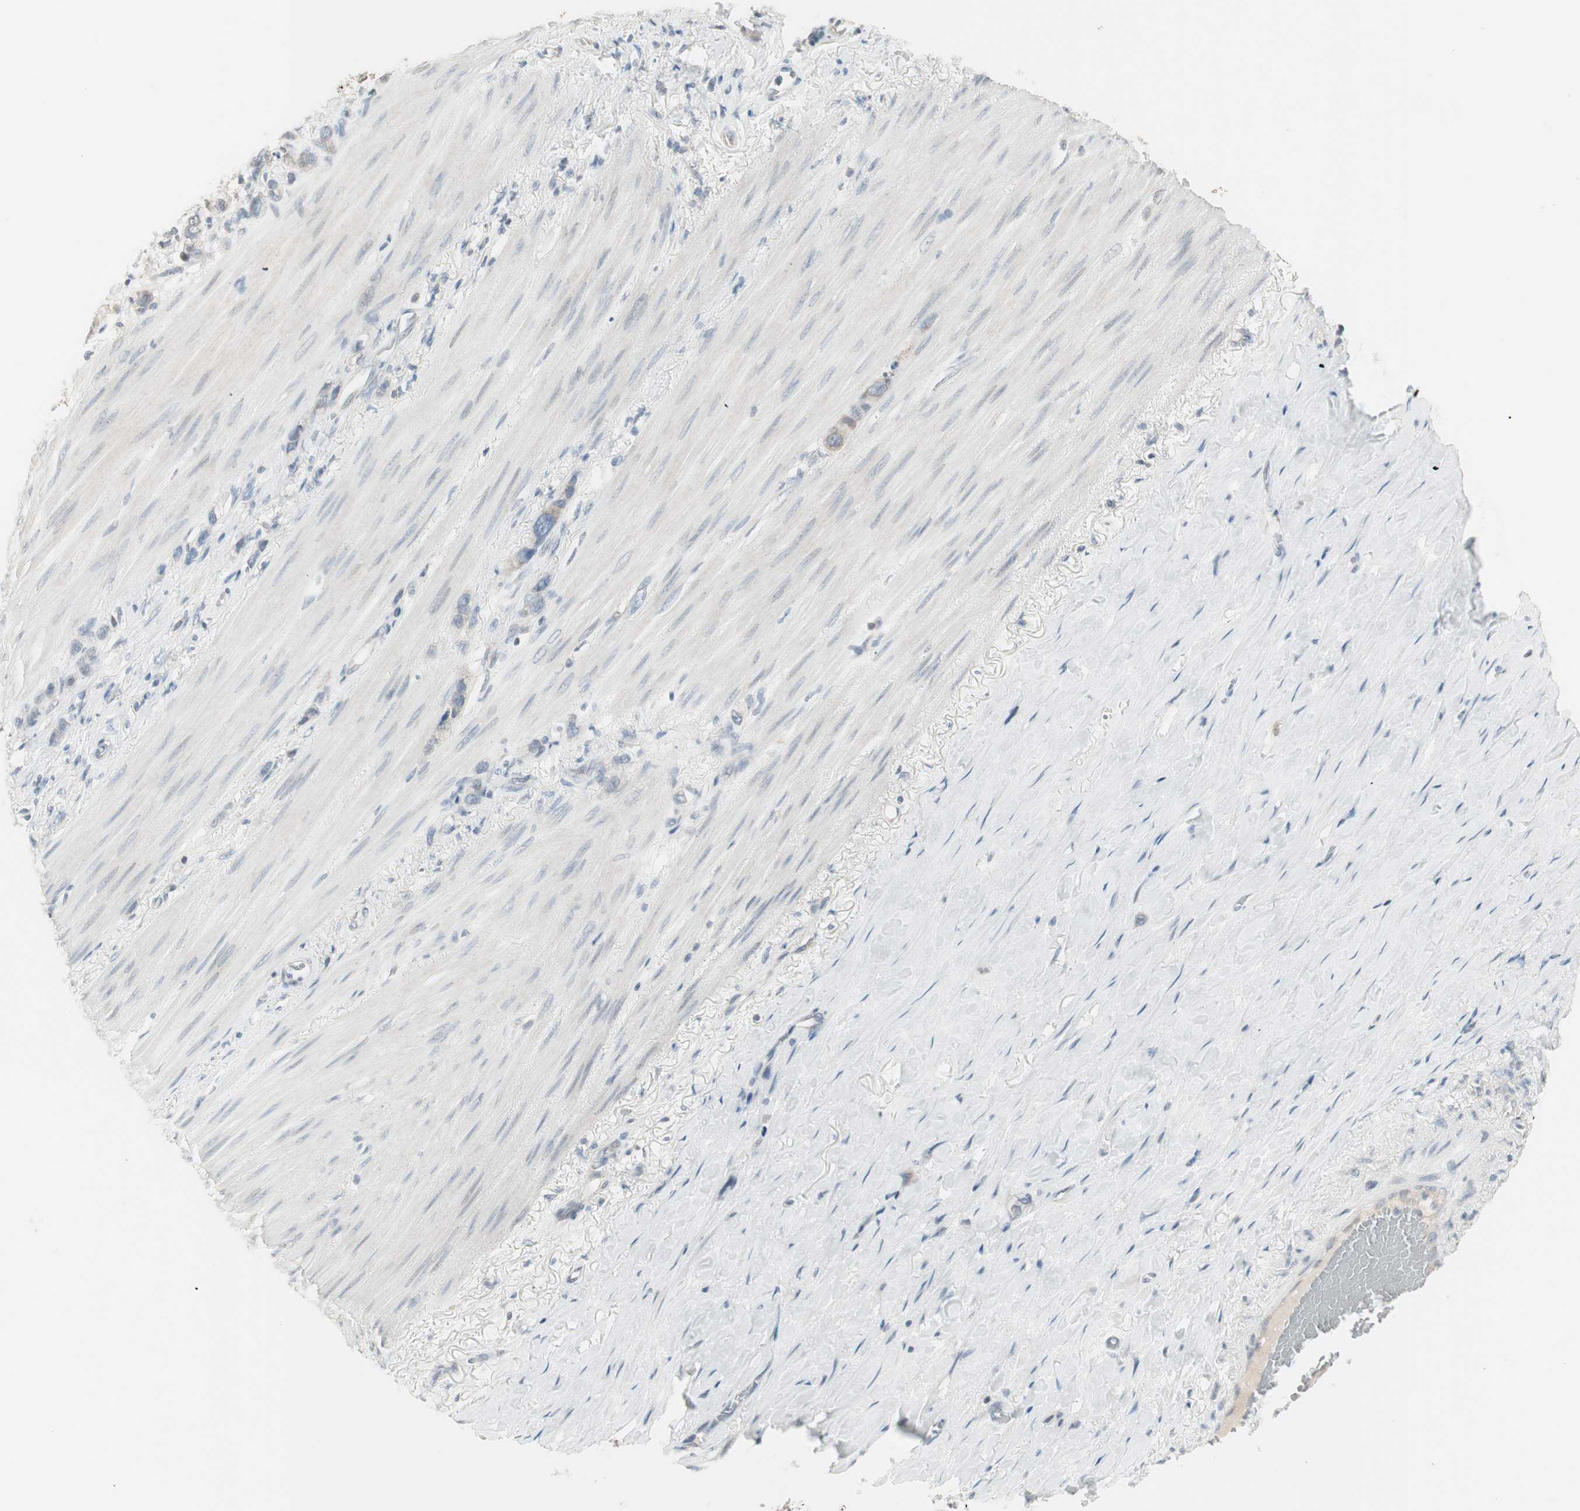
{"staining": {"intensity": "negative", "quantity": "none", "location": "none"}, "tissue": "stomach cancer", "cell_type": "Tumor cells", "image_type": "cancer", "snomed": [{"axis": "morphology", "description": "Normal tissue, NOS"}, {"axis": "morphology", "description": "Adenocarcinoma, NOS"}, {"axis": "morphology", "description": "Adenocarcinoma, High grade"}, {"axis": "topography", "description": "Stomach, upper"}, {"axis": "topography", "description": "Stomach"}], "caption": "A high-resolution micrograph shows IHC staining of stomach cancer (high-grade adenocarcinoma), which displays no significant expression in tumor cells. (DAB immunohistochemistry (IHC), high magnification).", "gene": "PDZK1", "patient": {"sex": "female", "age": 65}}